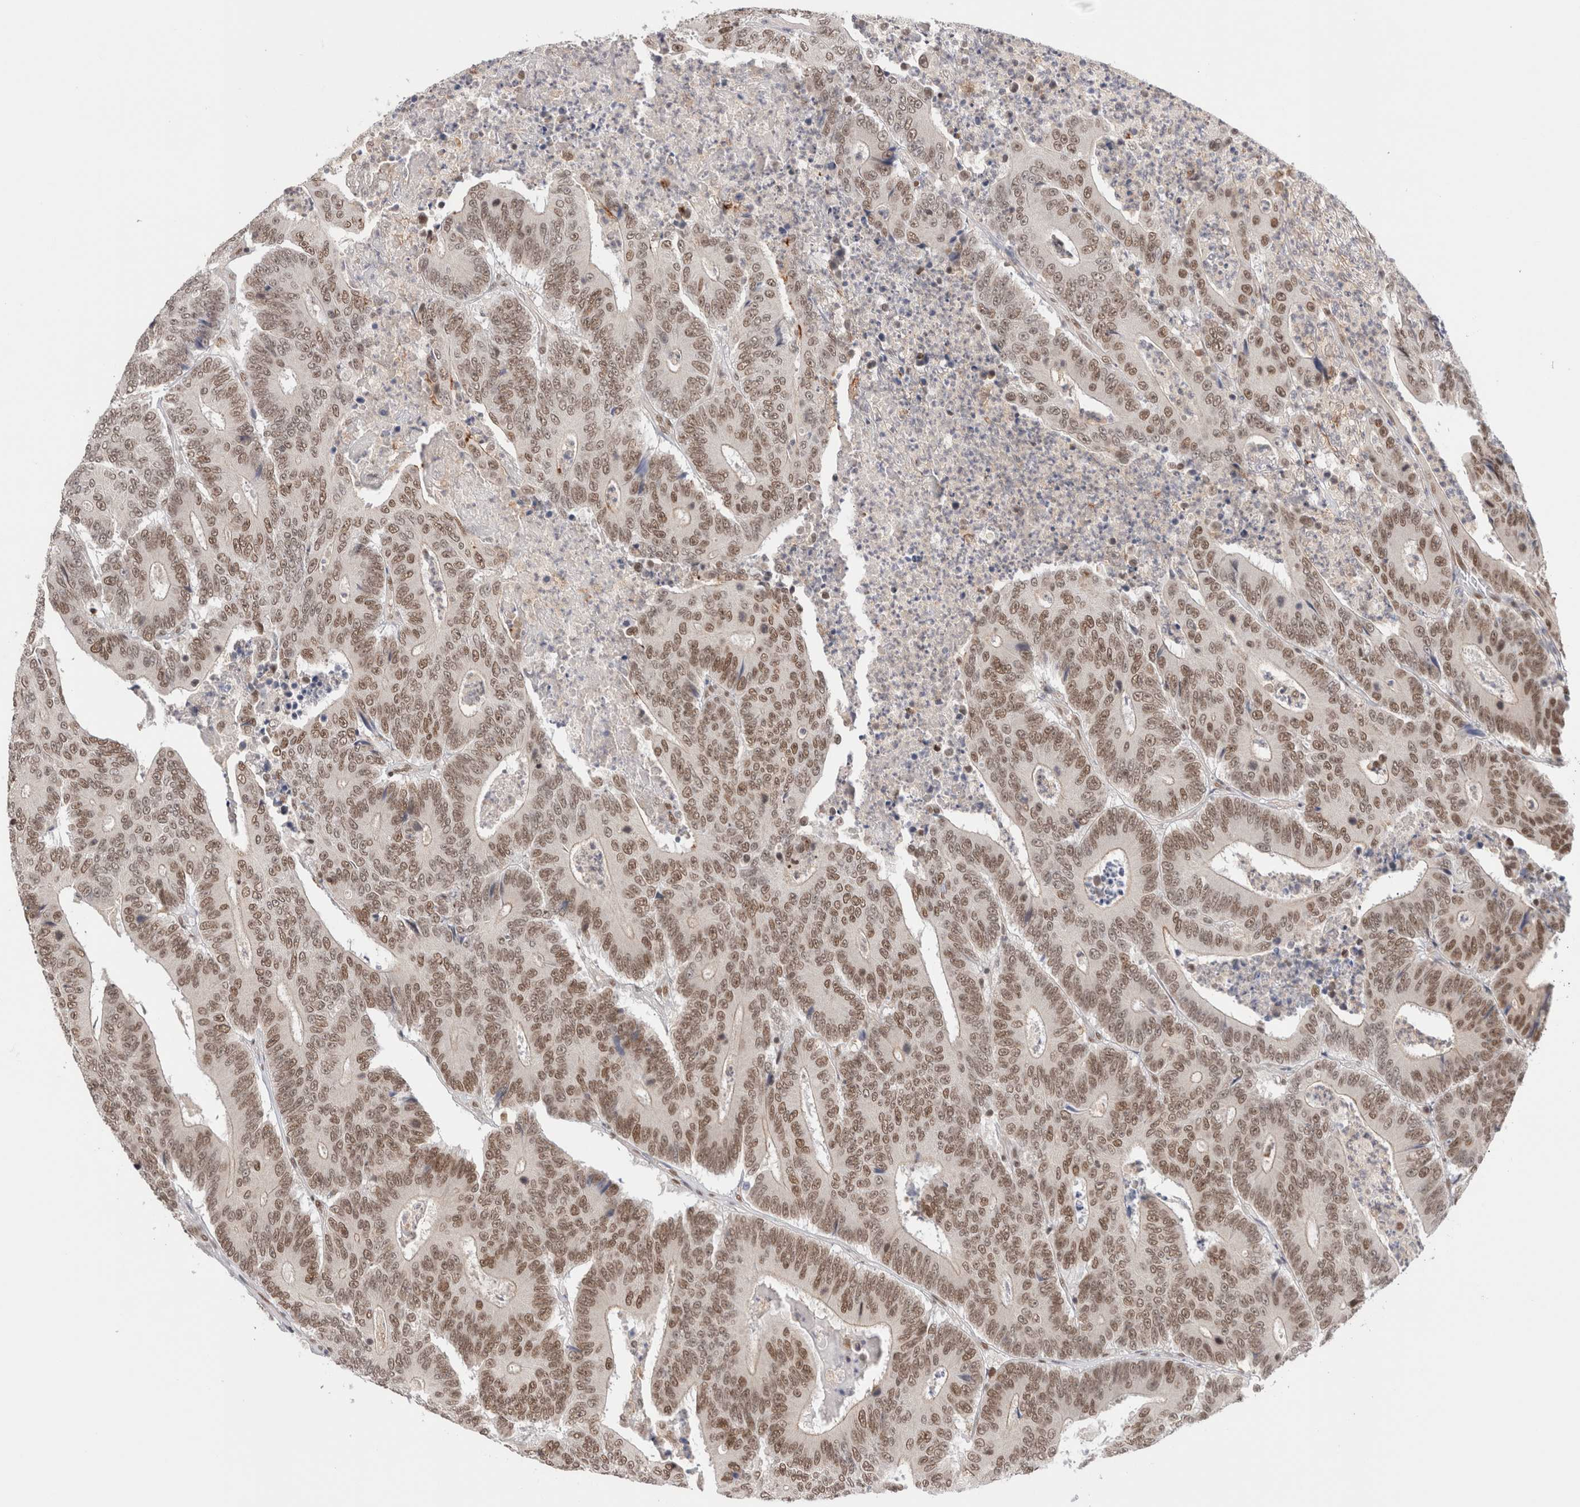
{"staining": {"intensity": "moderate", "quantity": ">75%", "location": "nuclear"}, "tissue": "colorectal cancer", "cell_type": "Tumor cells", "image_type": "cancer", "snomed": [{"axis": "morphology", "description": "Adenocarcinoma, NOS"}, {"axis": "topography", "description": "Colon"}], "caption": "An immunohistochemistry photomicrograph of tumor tissue is shown. Protein staining in brown labels moderate nuclear positivity in colorectal cancer within tumor cells.", "gene": "GATAD2A", "patient": {"sex": "male", "age": 83}}